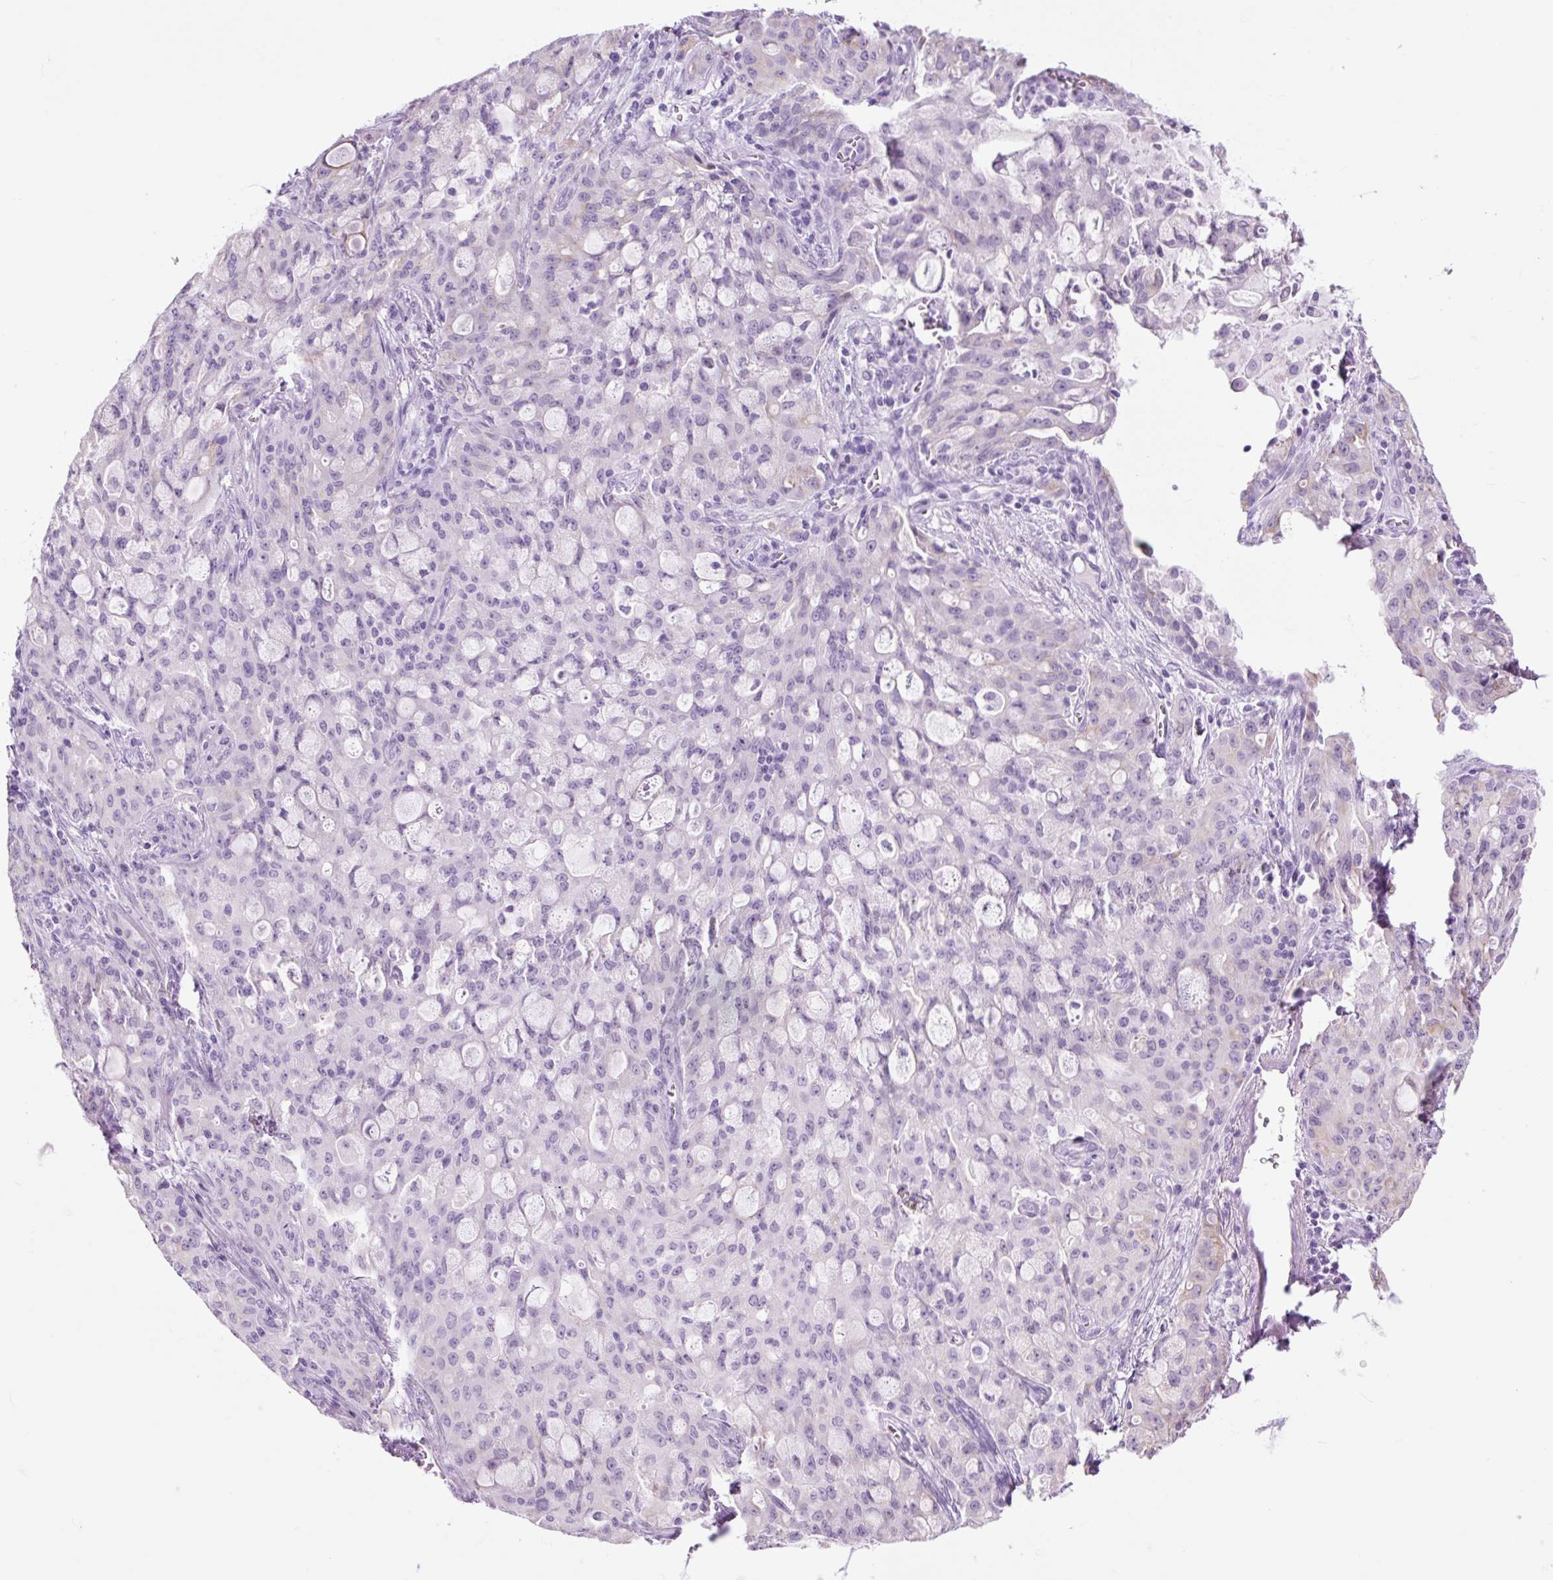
{"staining": {"intensity": "negative", "quantity": "none", "location": "none"}, "tissue": "lung cancer", "cell_type": "Tumor cells", "image_type": "cancer", "snomed": [{"axis": "morphology", "description": "Adenocarcinoma, NOS"}, {"axis": "topography", "description": "Lung"}], "caption": "There is no significant expression in tumor cells of lung cancer (adenocarcinoma).", "gene": "TFF2", "patient": {"sex": "female", "age": 44}}